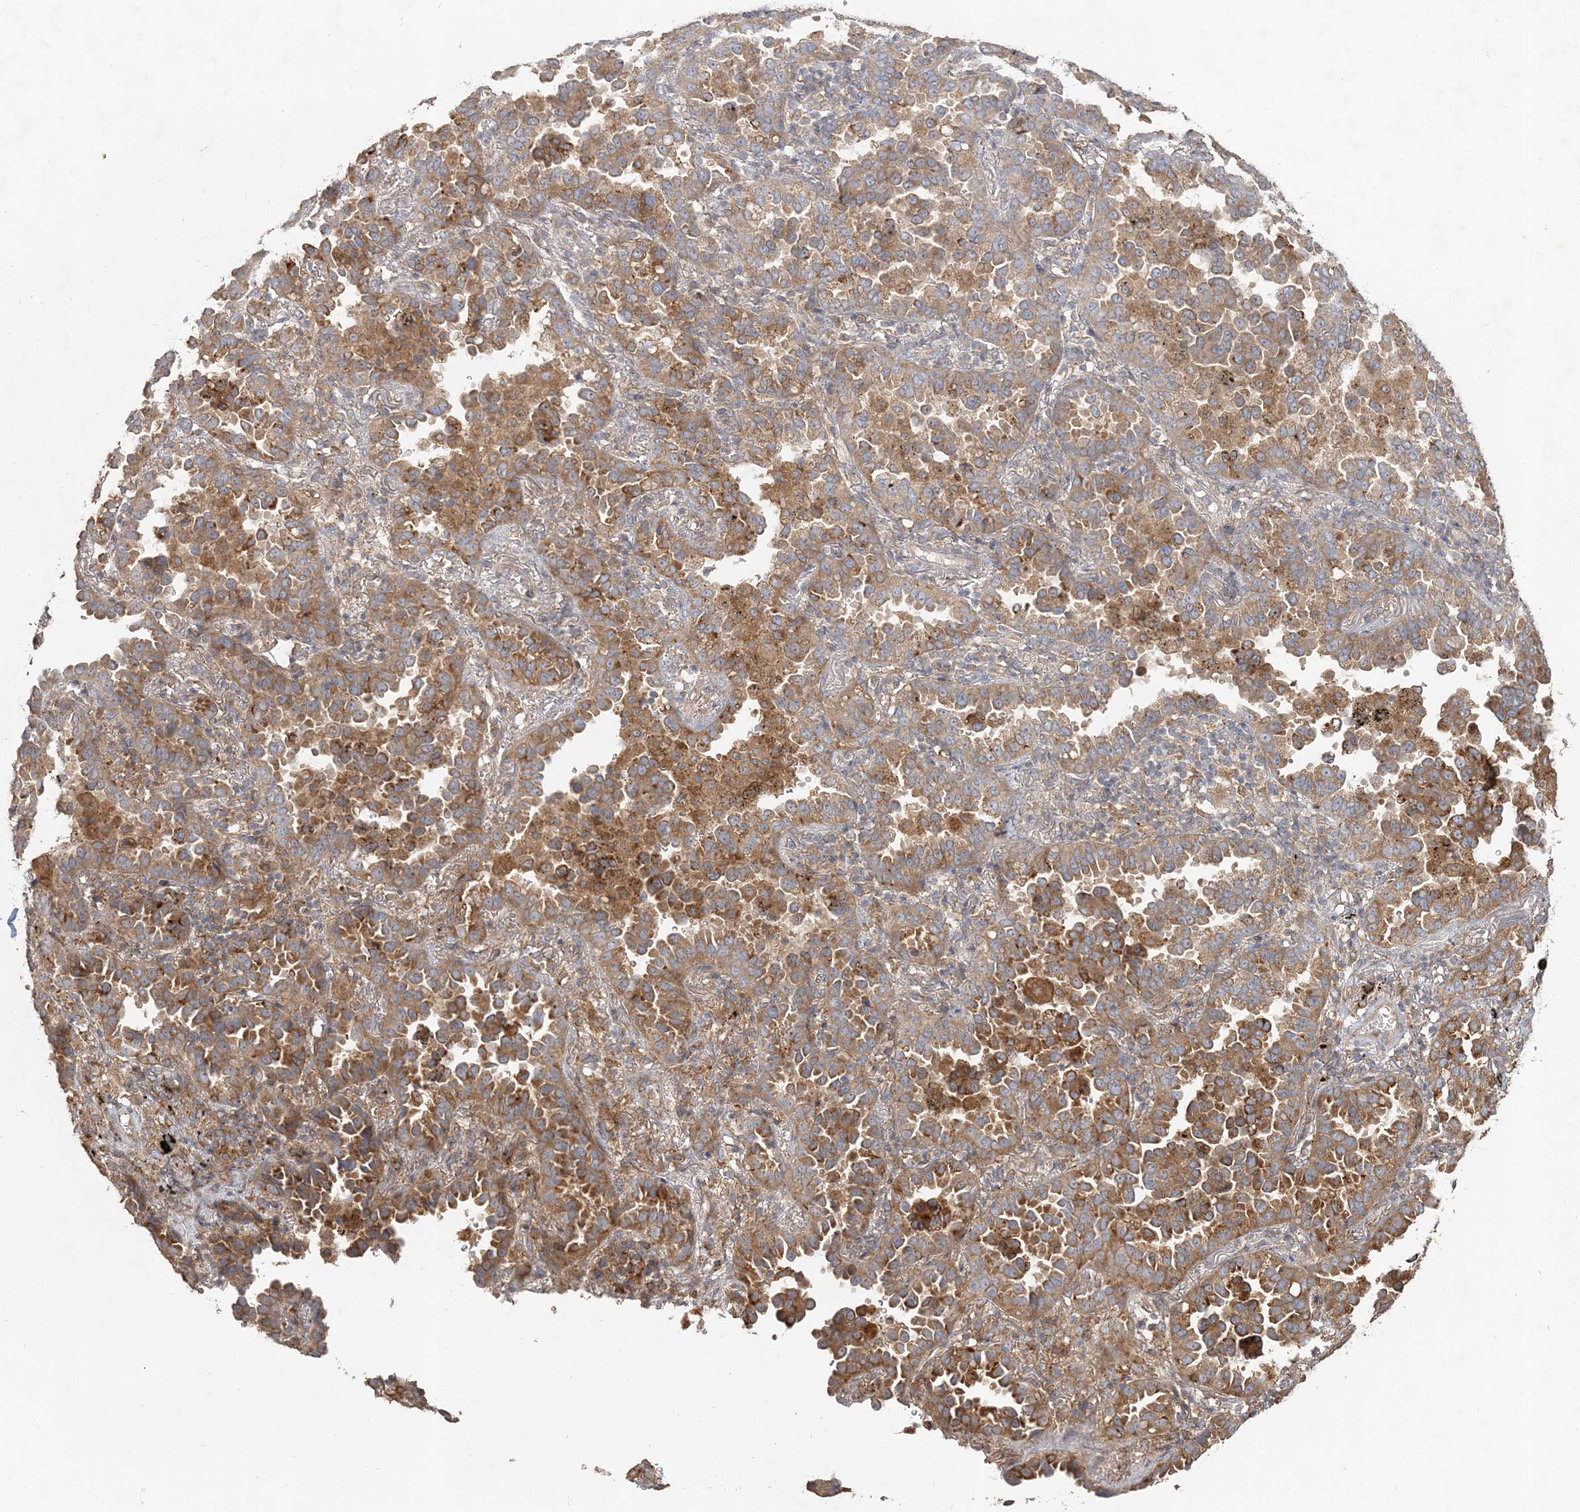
{"staining": {"intensity": "moderate", "quantity": ">75%", "location": "cytoplasmic/membranous"}, "tissue": "lung cancer", "cell_type": "Tumor cells", "image_type": "cancer", "snomed": [{"axis": "morphology", "description": "Normal tissue, NOS"}, {"axis": "morphology", "description": "Adenocarcinoma, NOS"}, {"axis": "topography", "description": "Lung"}], "caption": "Lung cancer (adenocarcinoma) stained with a brown dye exhibits moderate cytoplasmic/membranous positive positivity in about >75% of tumor cells.", "gene": "RAB14", "patient": {"sex": "male", "age": 59}}